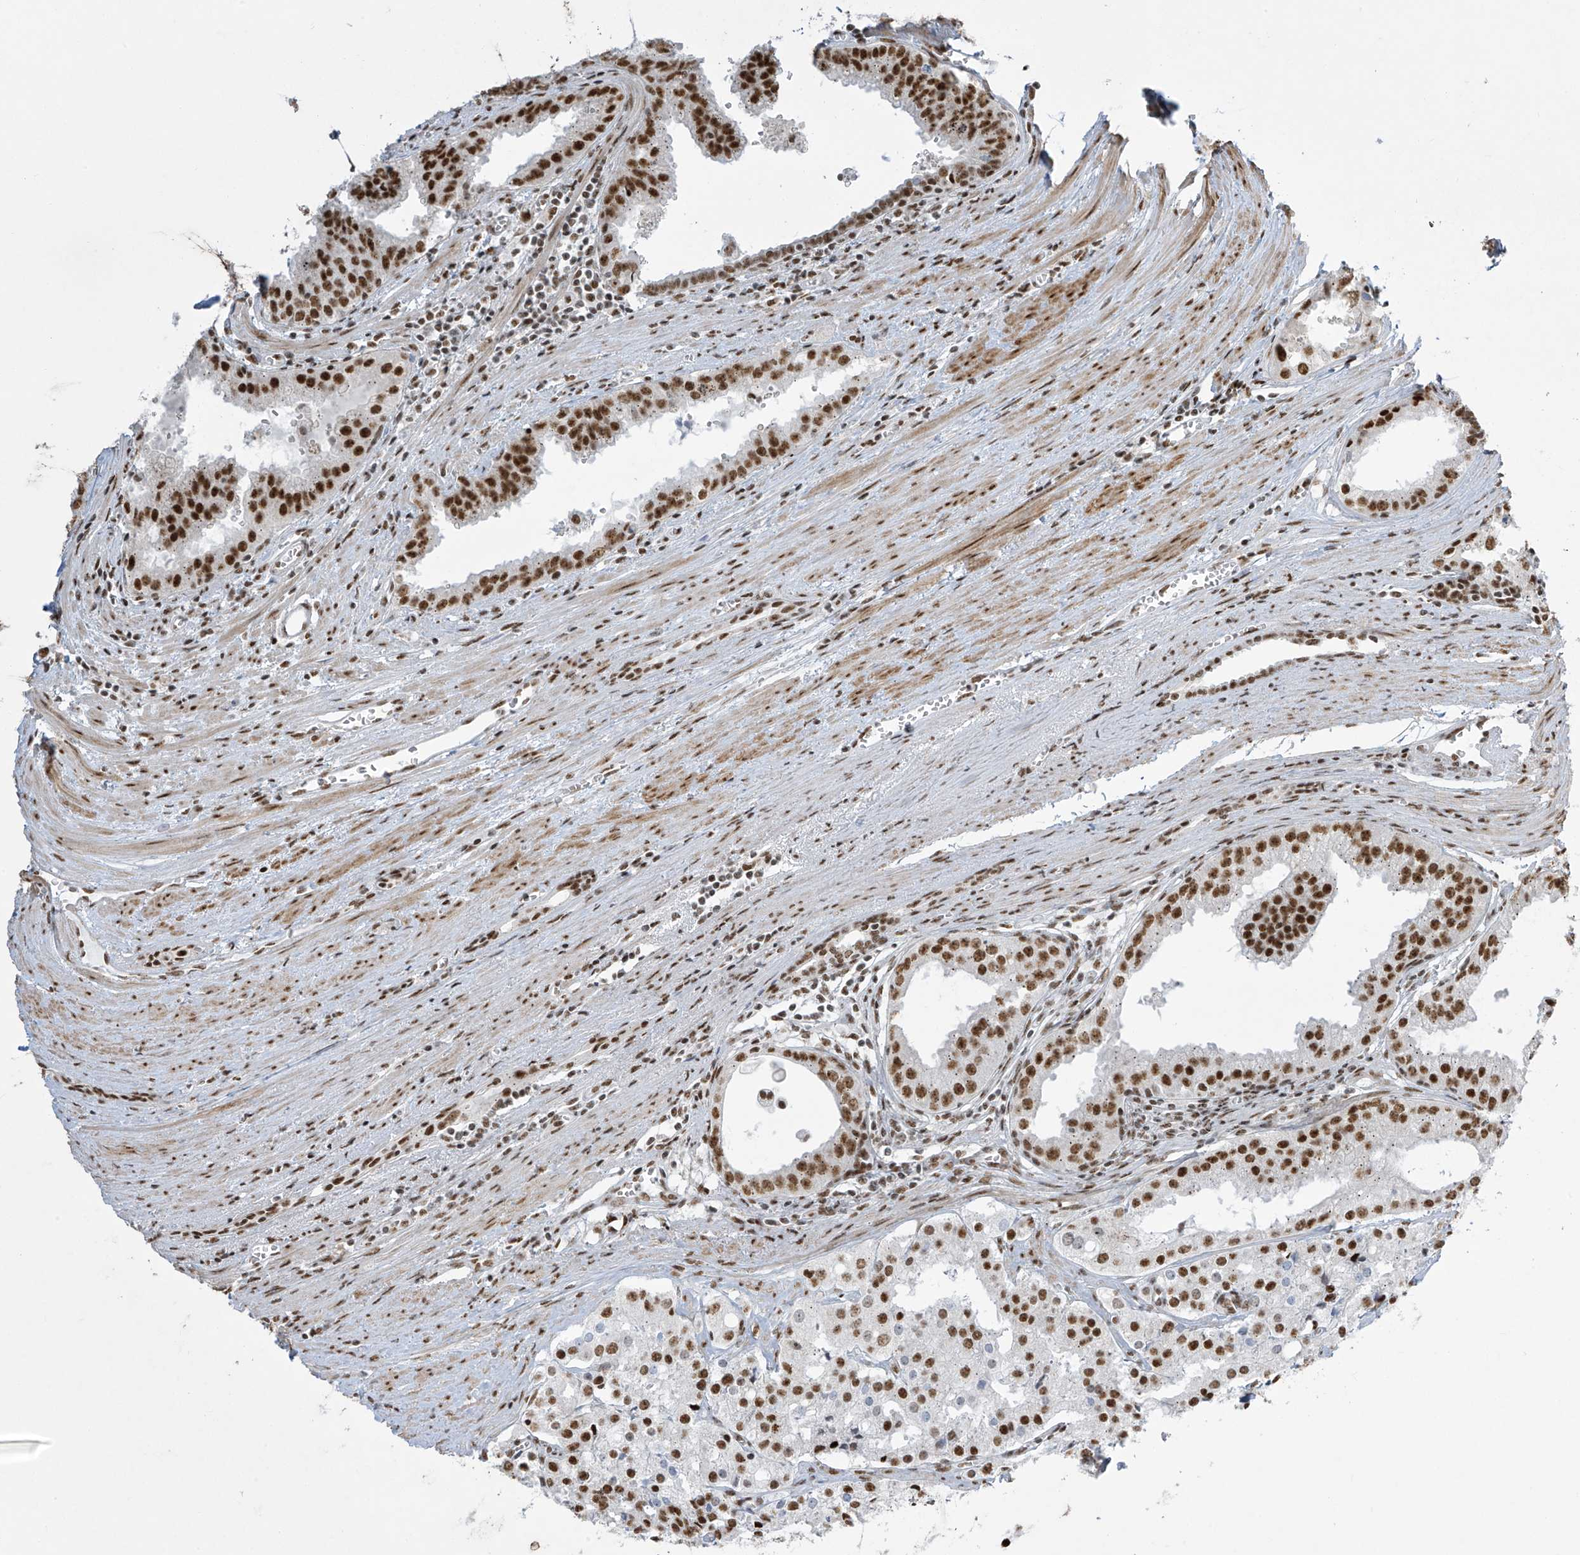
{"staining": {"intensity": "moderate", "quantity": ">75%", "location": "nuclear"}, "tissue": "prostate cancer", "cell_type": "Tumor cells", "image_type": "cancer", "snomed": [{"axis": "morphology", "description": "Adenocarcinoma, High grade"}, {"axis": "topography", "description": "Prostate"}], "caption": "DAB (3,3'-diaminobenzidine) immunohistochemical staining of prostate cancer demonstrates moderate nuclear protein staining in approximately >75% of tumor cells.", "gene": "MS4A6A", "patient": {"sex": "male", "age": 68}}